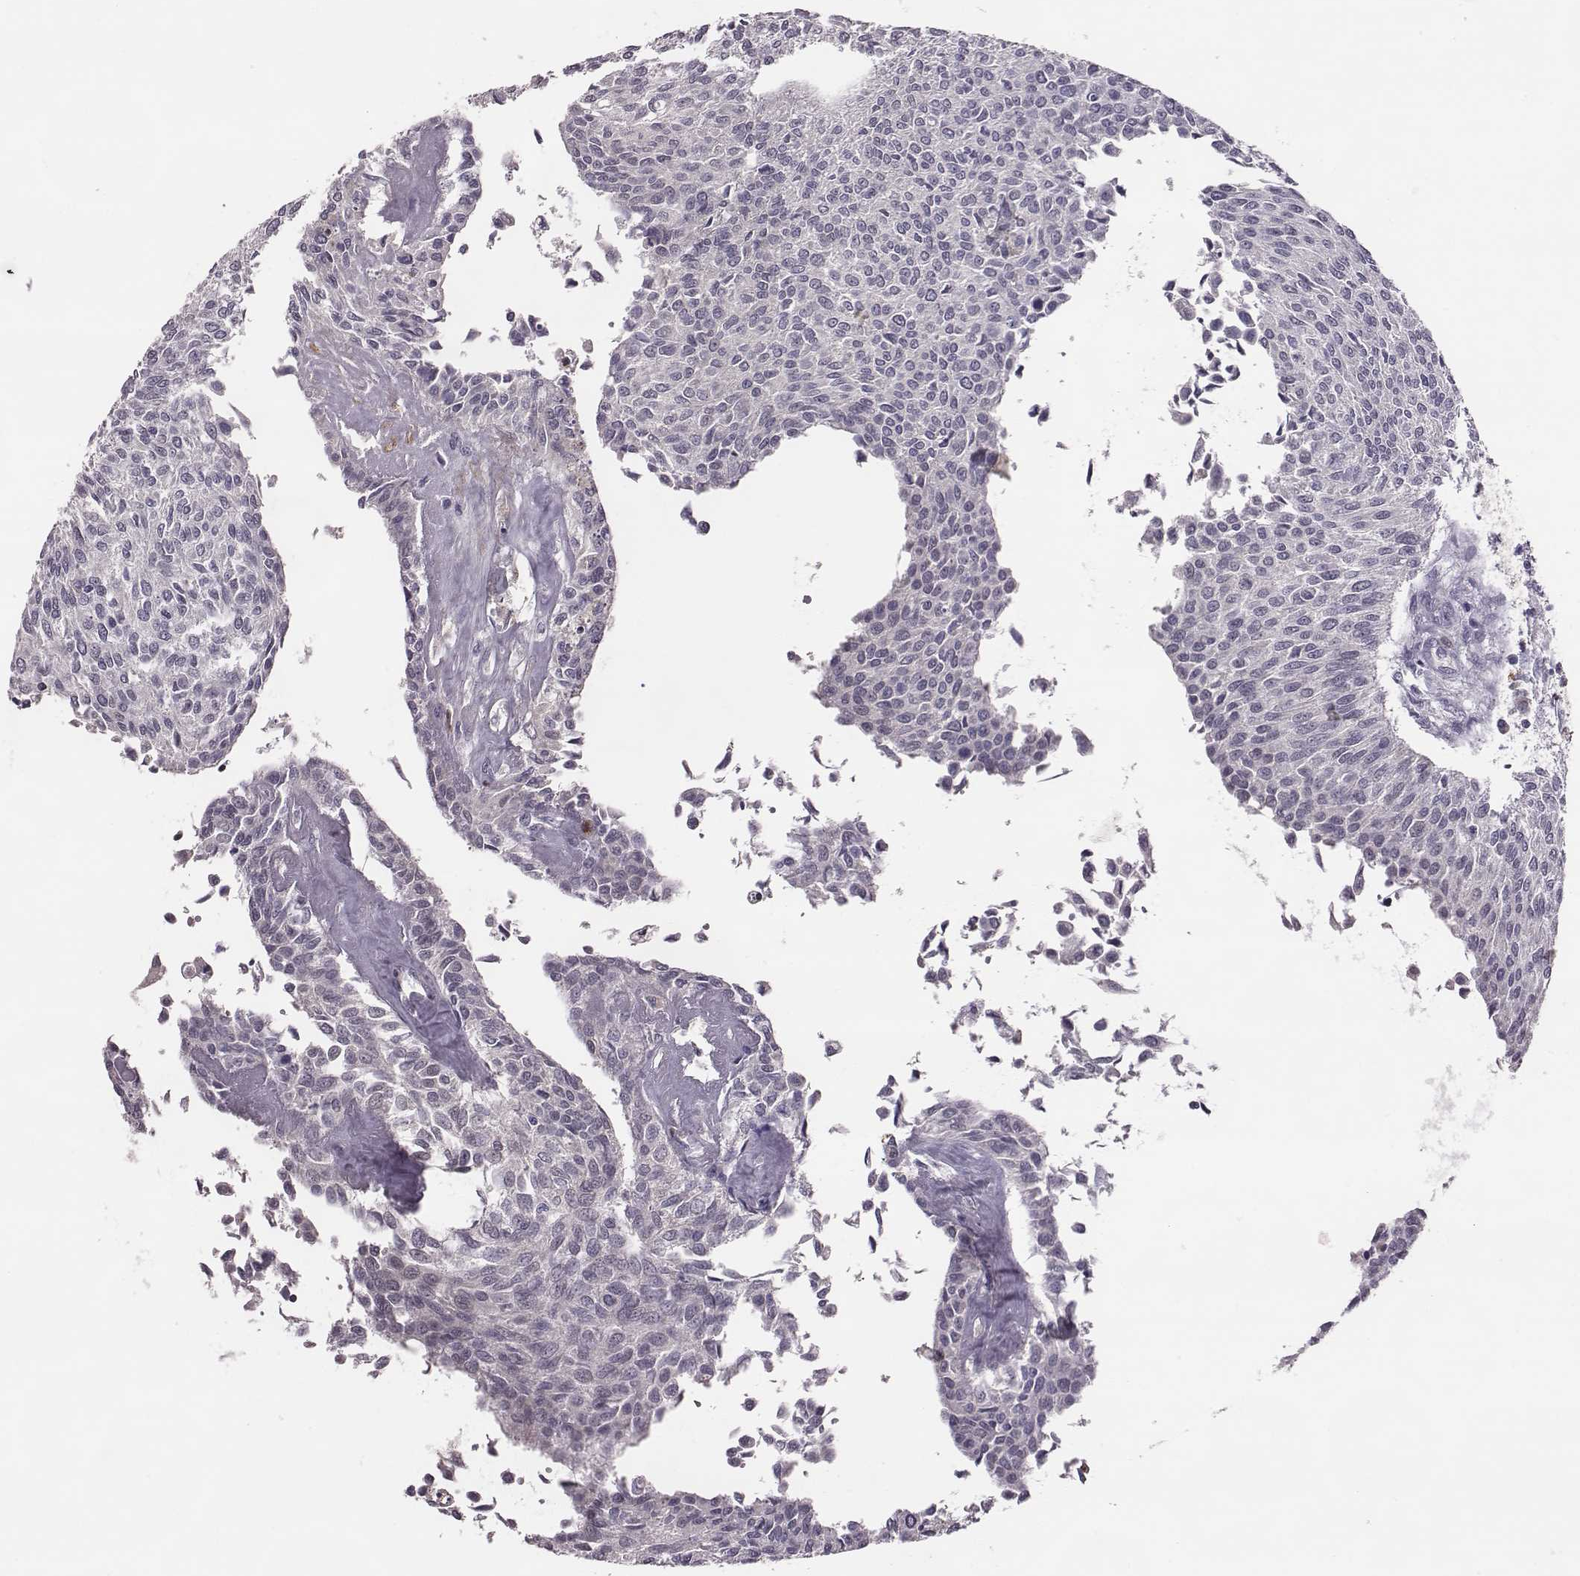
{"staining": {"intensity": "negative", "quantity": "none", "location": "none"}, "tissue": "urothelial cancer", "cell_type": "Tumor cells", "image_type": "cancer", "snomed": [{"axis": "morphology", "description": "Urothelial carcinoma, NOS"}, {"axis": "topography", "description": "Urinary bladder"}], "caption": "Tumor cells are negative for brown protein staining in transitional cell carcinoma. (Brightfield microscopy of DAB IHC at high magnification).", "gene": "KMO", "patient": {"sex": "male", "age": 55}}